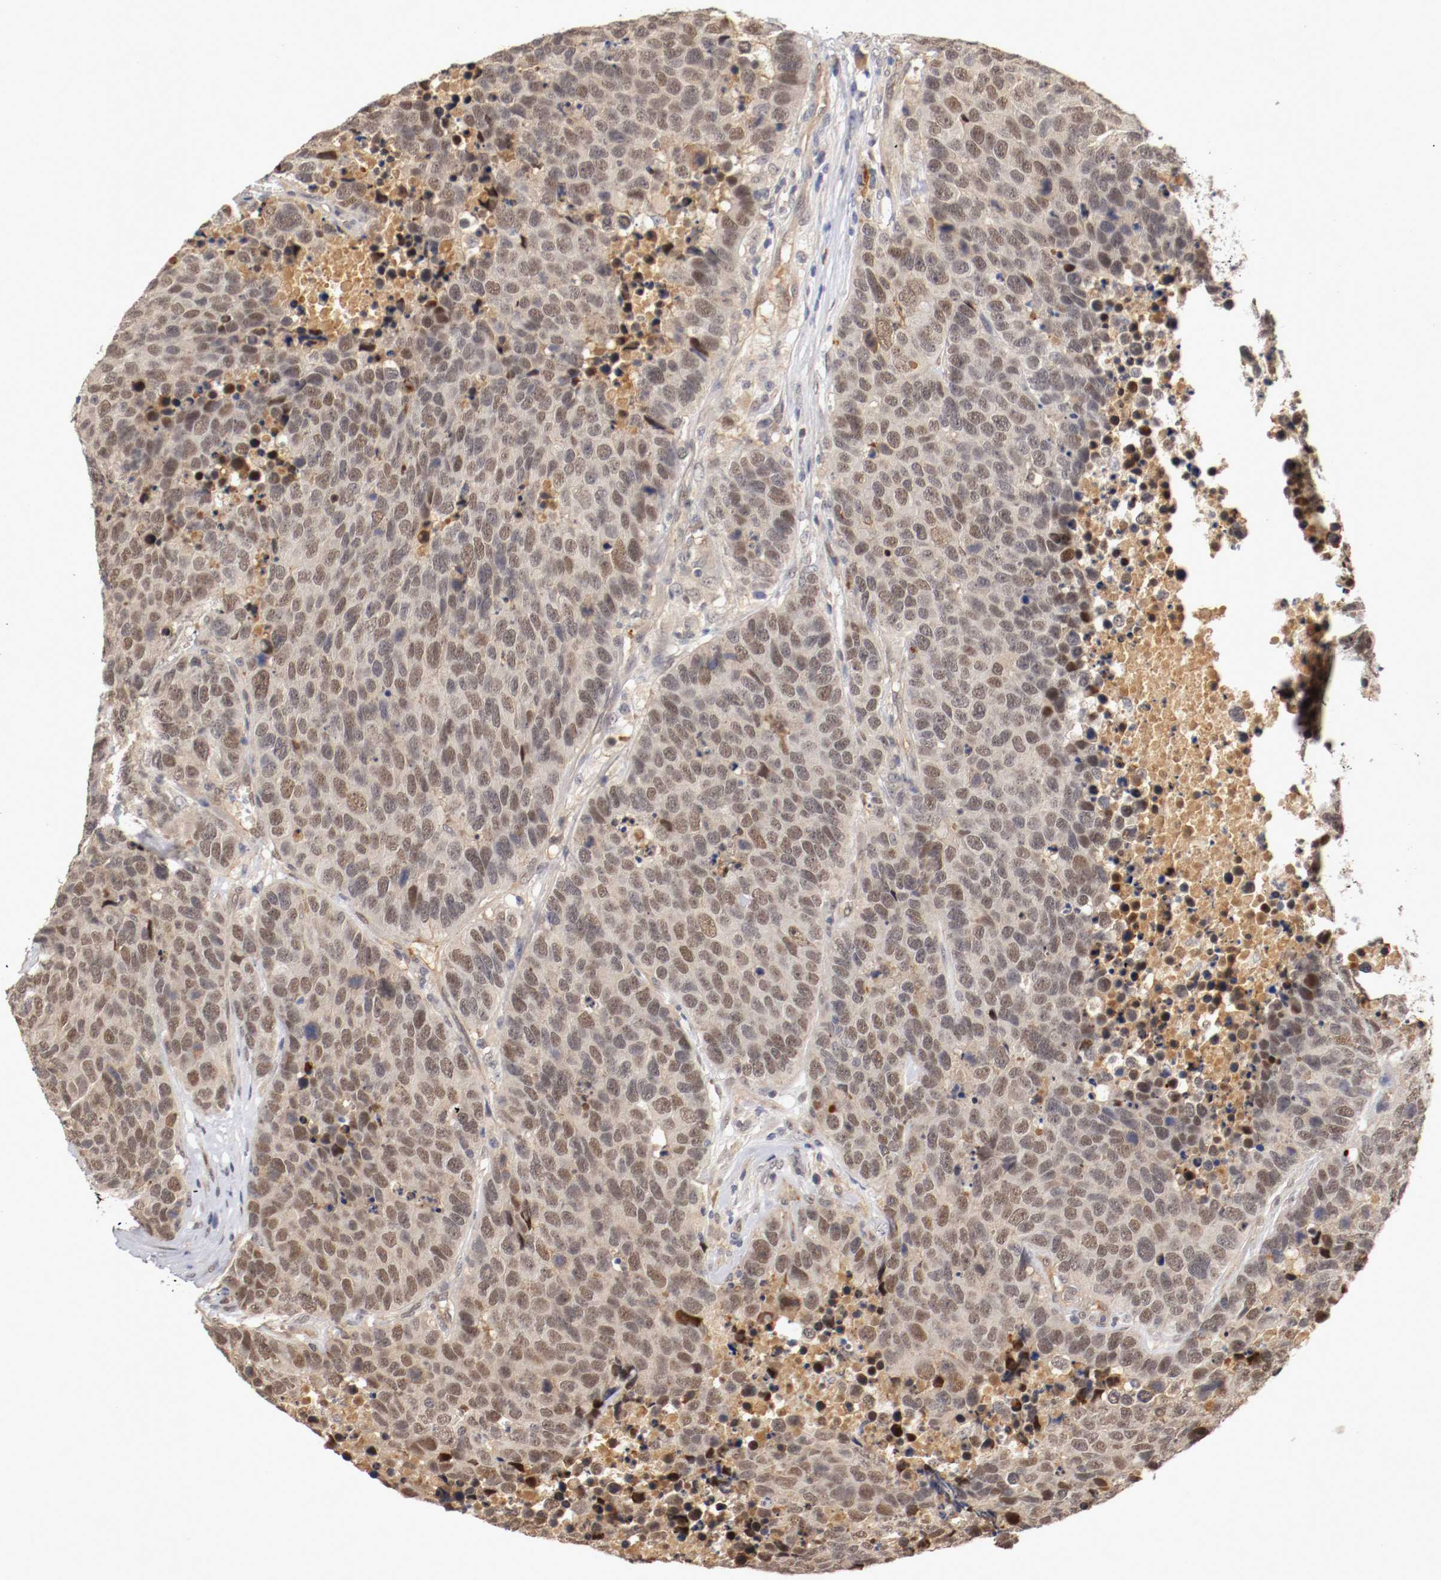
{"staining": {"intensity": "weak", "quantity": ">75%", "location": "cytoplasmic/membranous,nuclear"}, "tissue": "carcinoid", "cell_type": "Tumor cells", "image_type": "cancer", "snomed": [{"axis": "morphology", "description": "Carcinoid, malignant, NOS"}, {"axis": "topography", "description": "Lung"}], "caption": "IHC micrograph of human malignant carcinoid stained for a protein (brown), which exhibits low levels of weak cytoplasmic/membranous and nuclear expression in approximately >75% of tumor cells.", "gene": "DNMT3B", "patient": {"sex": "male", "age": 60}}